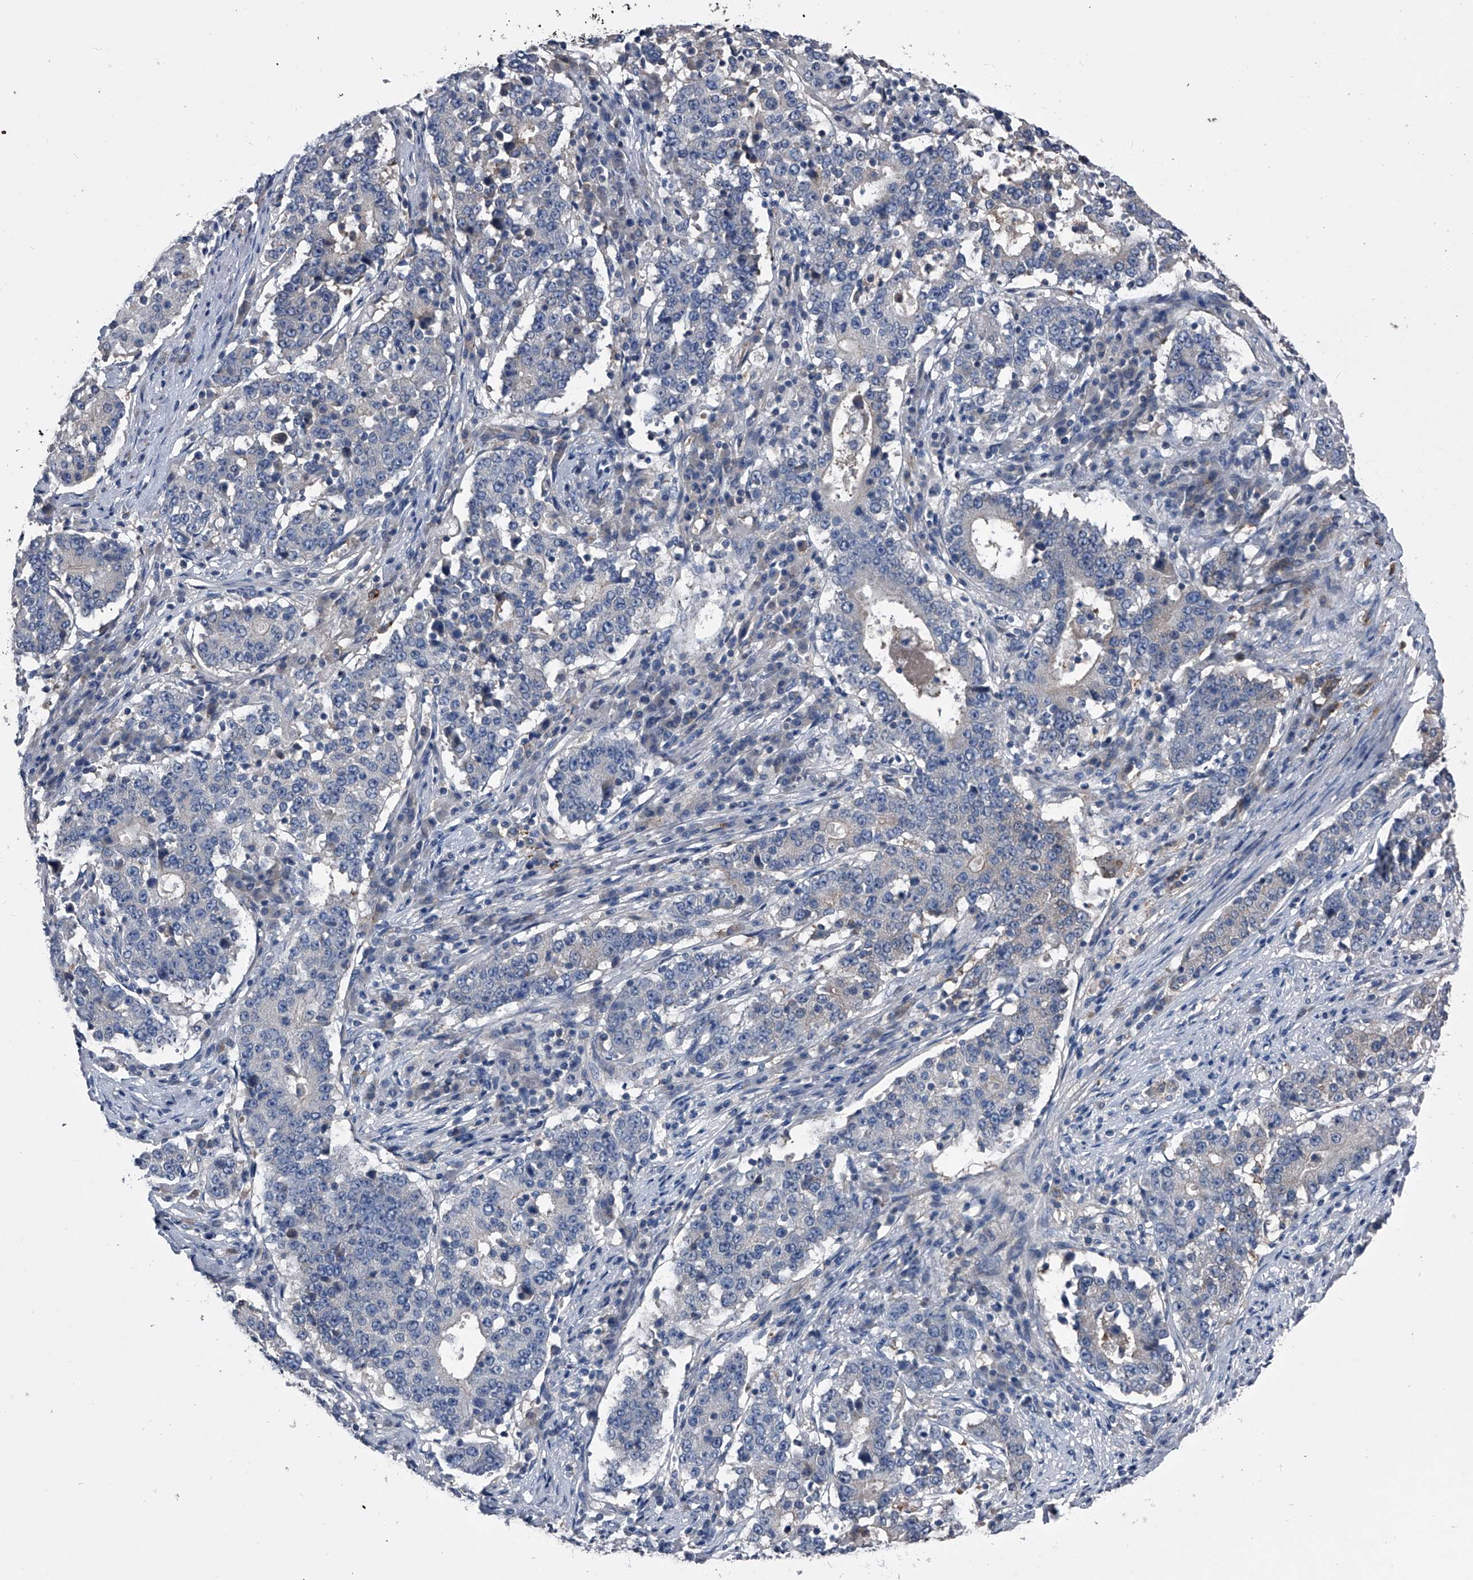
{"staining": {"intensity": "negative", "quantity": "none", "location": "none"}, "tissue": "stomach cancer", "cell_type": "Tumor cells", "image_type": "cancer", "snomed": [{"axis": "morphology", "description": "Adenocarcinoma, NOS"}, {"axis": "topography", "description": "Stomach"}], "caption": "This is an immunohistochemistry (IHC) image of stomach adenocarcinoma. There is no positivity in tumor cells.", "gene": "KIF13A", "patient": {"sex": "male", "age": 59}}